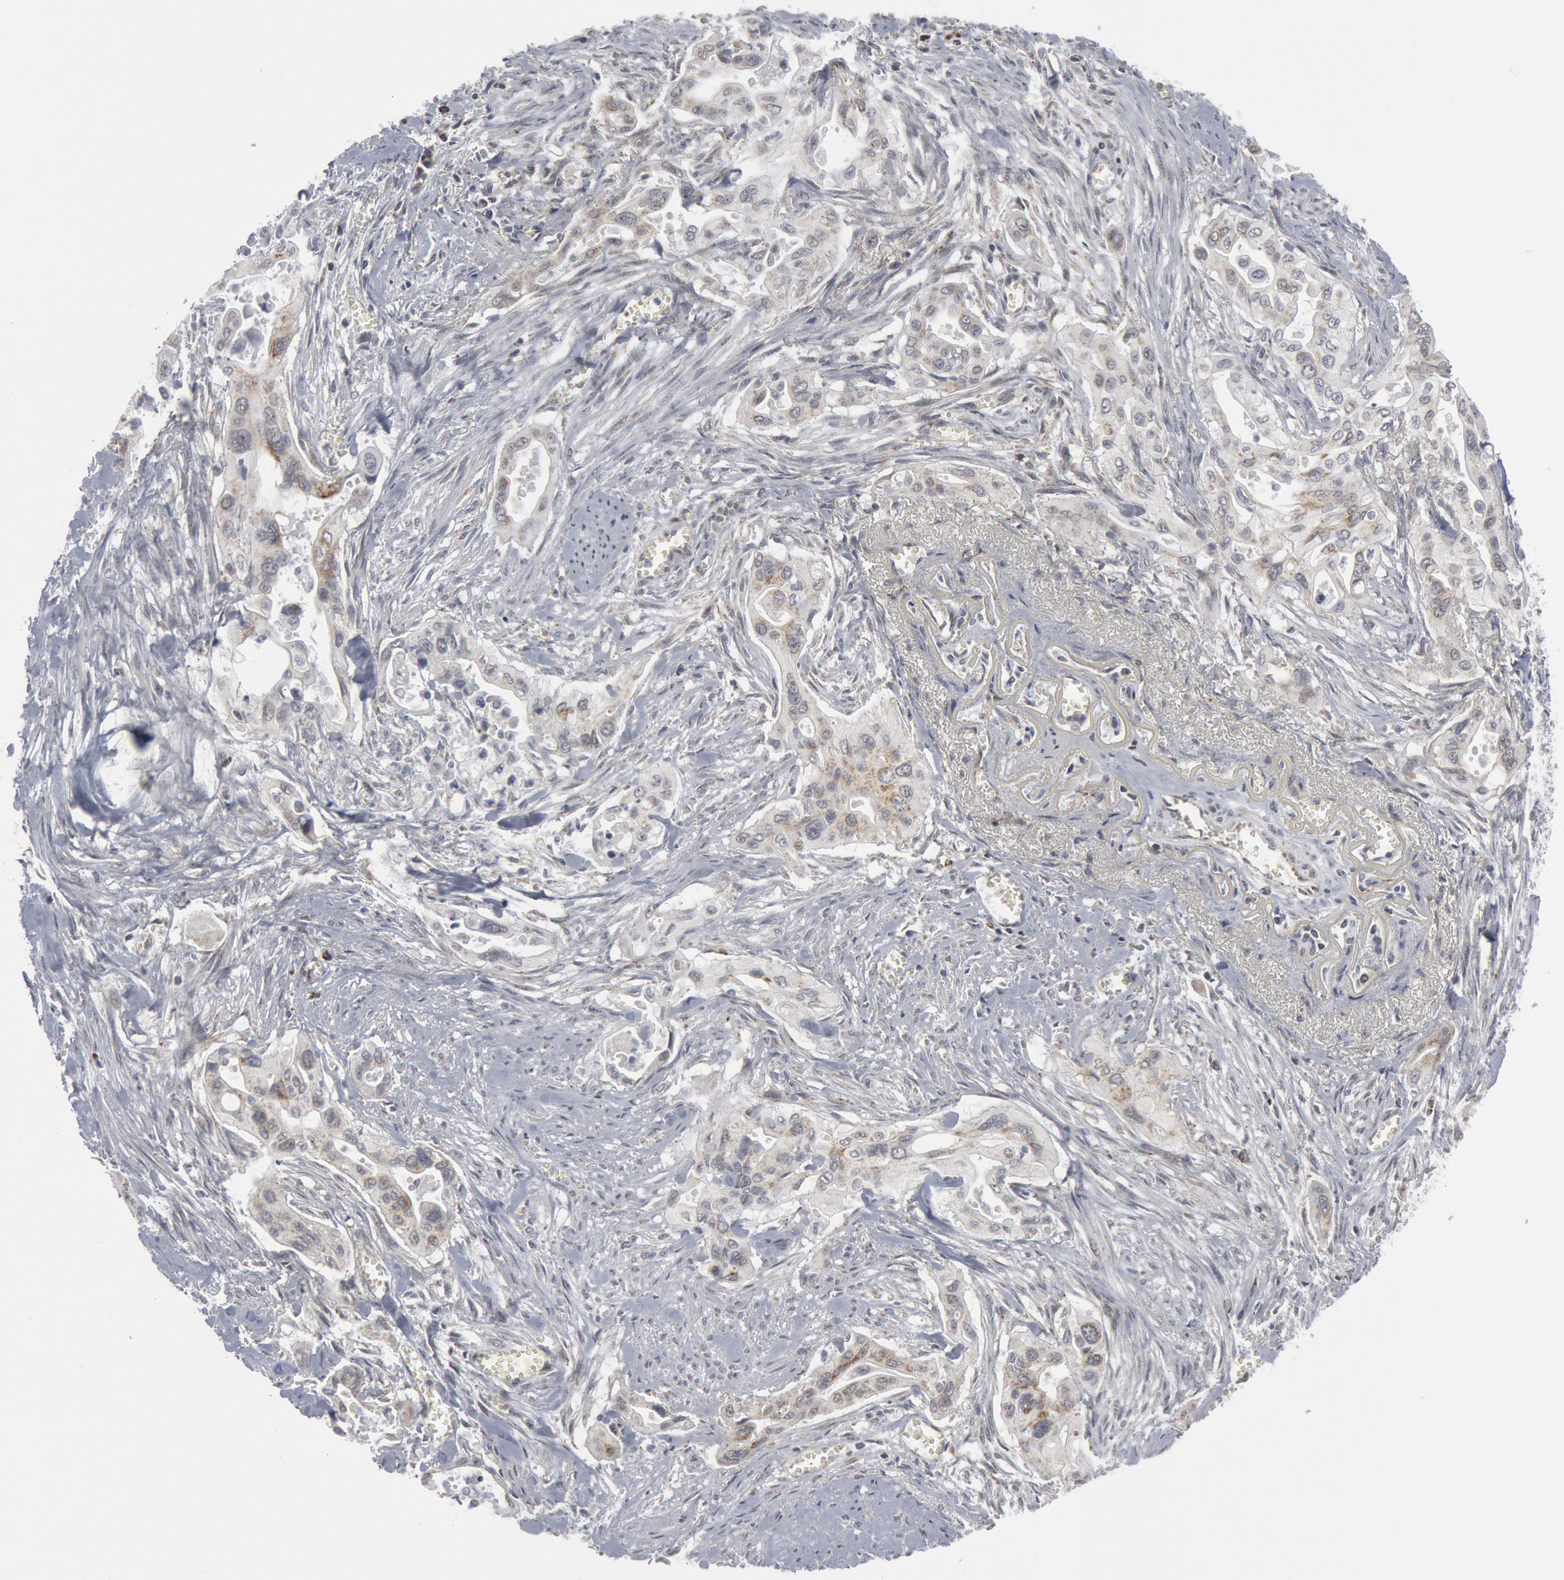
{"staining": {"intensity": "weak", "quantity": "<25%", "location": "cytoplasmic/membranous"}, "tissue": "pancreatic cancer", "cell_type": "Tumor cells", "image_type": "cancer", "snomed": [{"axis": "morphology", "description": "Adenocarcinoma, NOS"}, {"axis": "topography", "description": "Pancreas"}], "caption": "Tumor cells show no significant protein positivity in pancreatic cancer (adenocarcinoma).", "gene": "CASP9", "patient": {"sex": "male", "age": 77}}